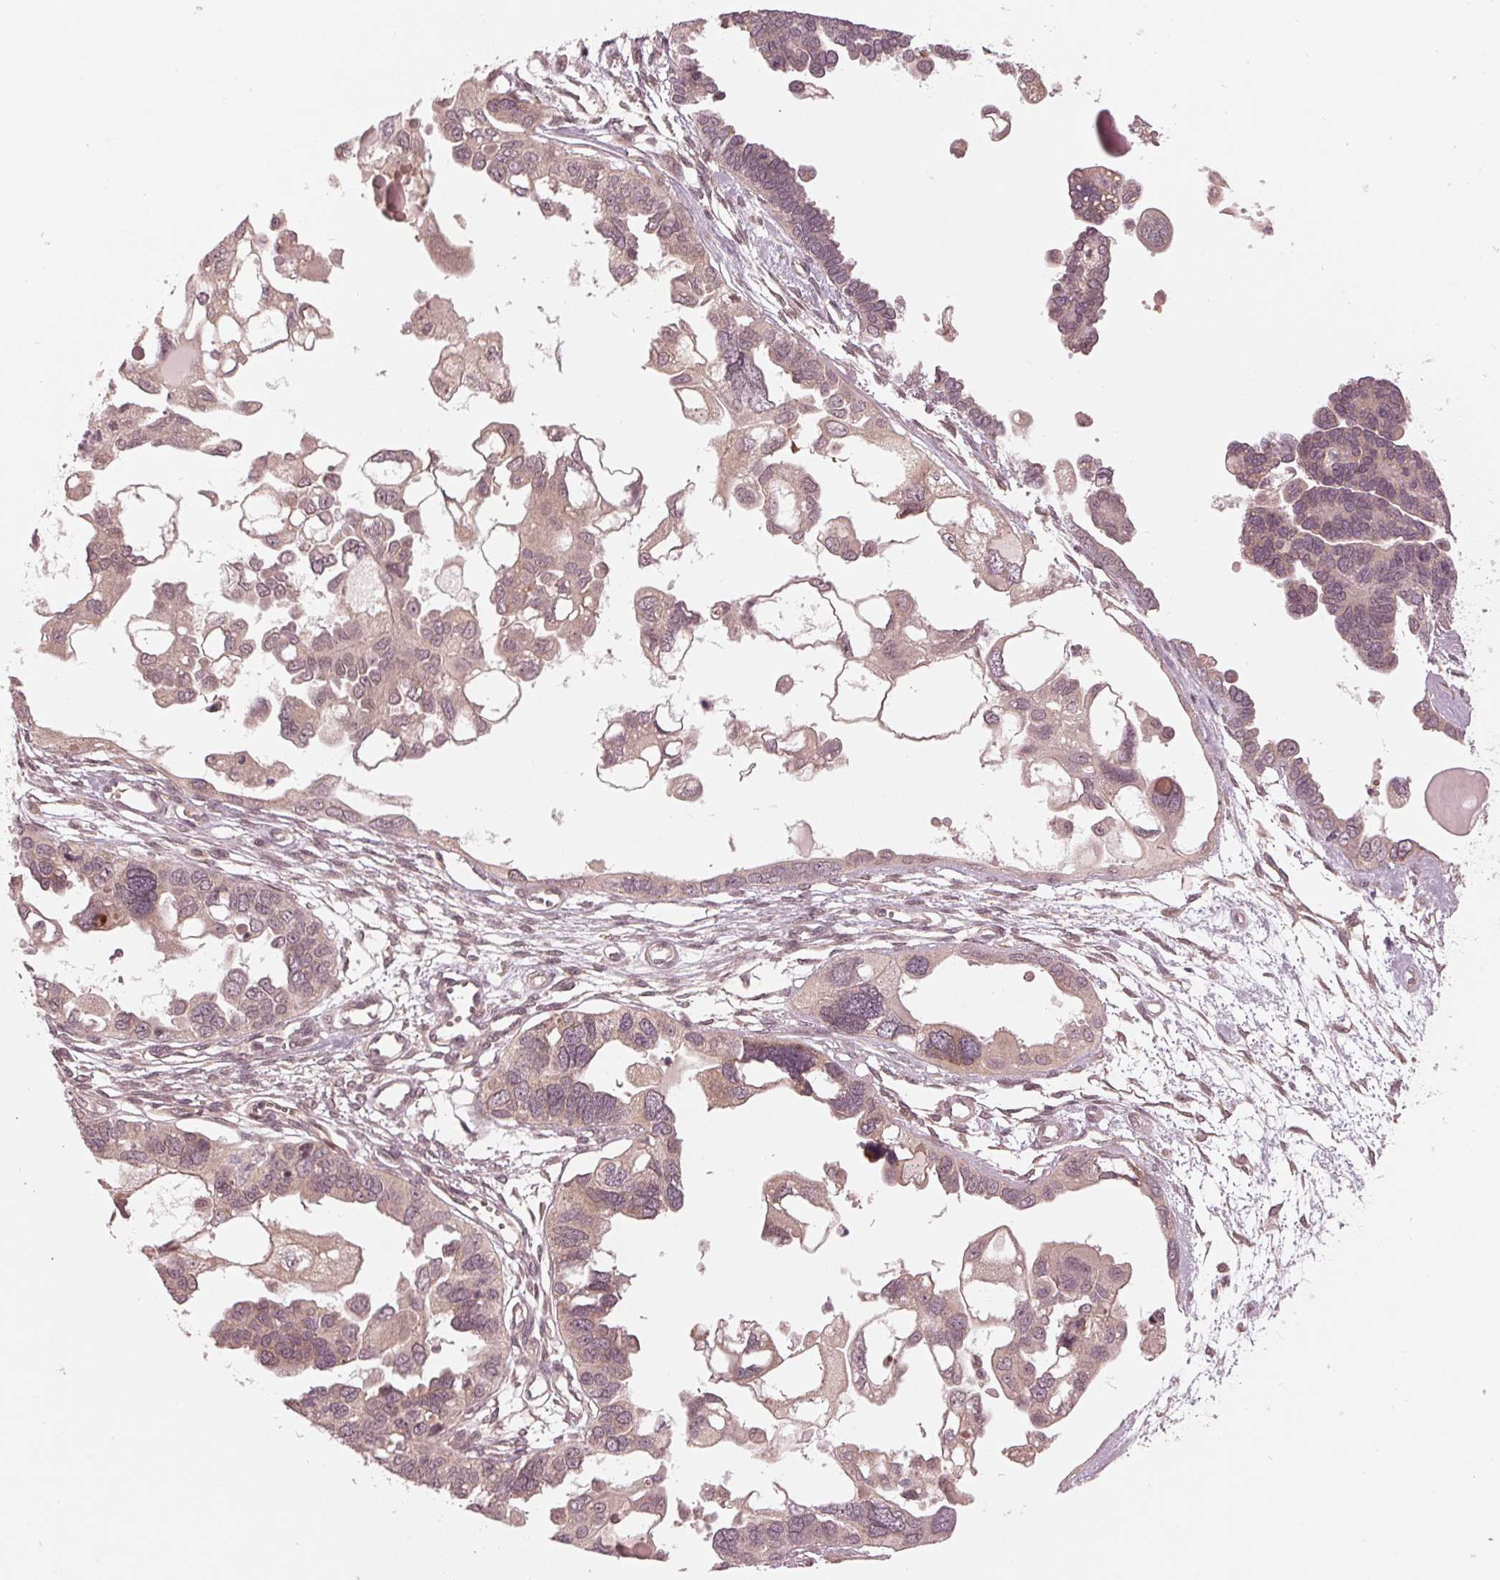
{"staining": {"intensity": "weak", "quantity": ">75%", "location": "cytoplasmic/membranous,nuclear"}, "tissue": "ovarian cancer", "cell_type": "Tumor cells", "image_type": "cancer", "snomed": [{"axis": "morphology", "description": "Cystadenocarcinoma, serous, NOS"}, {"axis": "topography", "description": "Ovary"}], "caption": "Ovarian serous cystadenocarcinoma stained for a protein (brown) reveals weak cytoplasmic/membranous and nuclear positive expression in approximately >75% of tumor cells.", "gene": "ZNF471", "patient": {"sex": "female", "age": 51}}